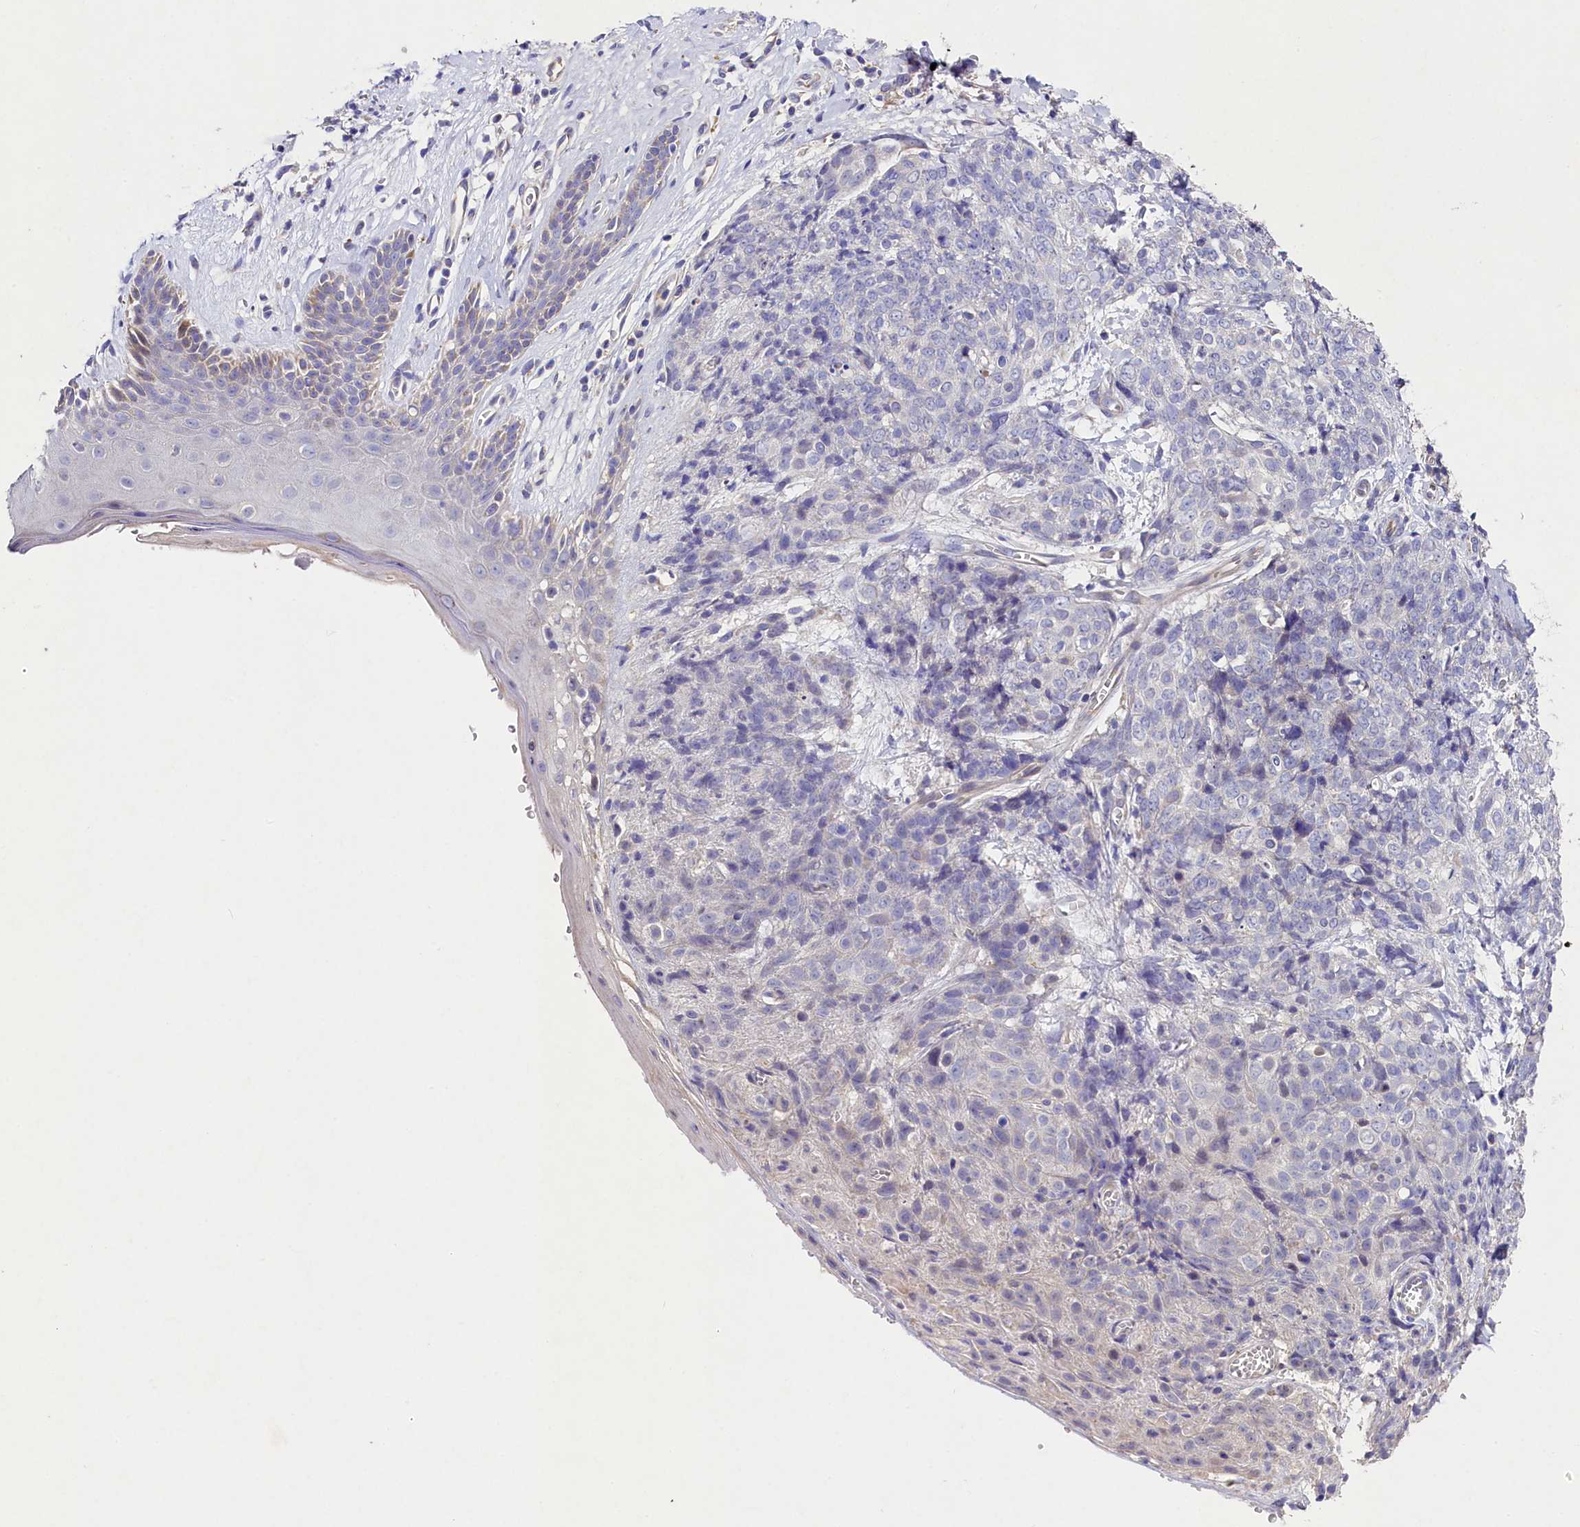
{"staining": {"intensity": "negative", "quantity": "none", "location": "none"}, "tissue": "skin cancer", "cell_type": "Tumor cells", "image_type": "cancer", "snomed": [{"axis": "morphology", "description": "Squamous cell carcinoma, NOS"}, {"axis": "topography", "description": "Skin"}, {"axis": "topography", "description": "Vulva"}], "caption": "This photomicrograph is of skin cancer (squamous cell carcinoma) stained with IHC to label a protein in brown with the nuclei are counter-stained blue. There is no staining in tumor cells.", "gene": "FXYD6", "patient": {"sex": "female", "age": 85}}